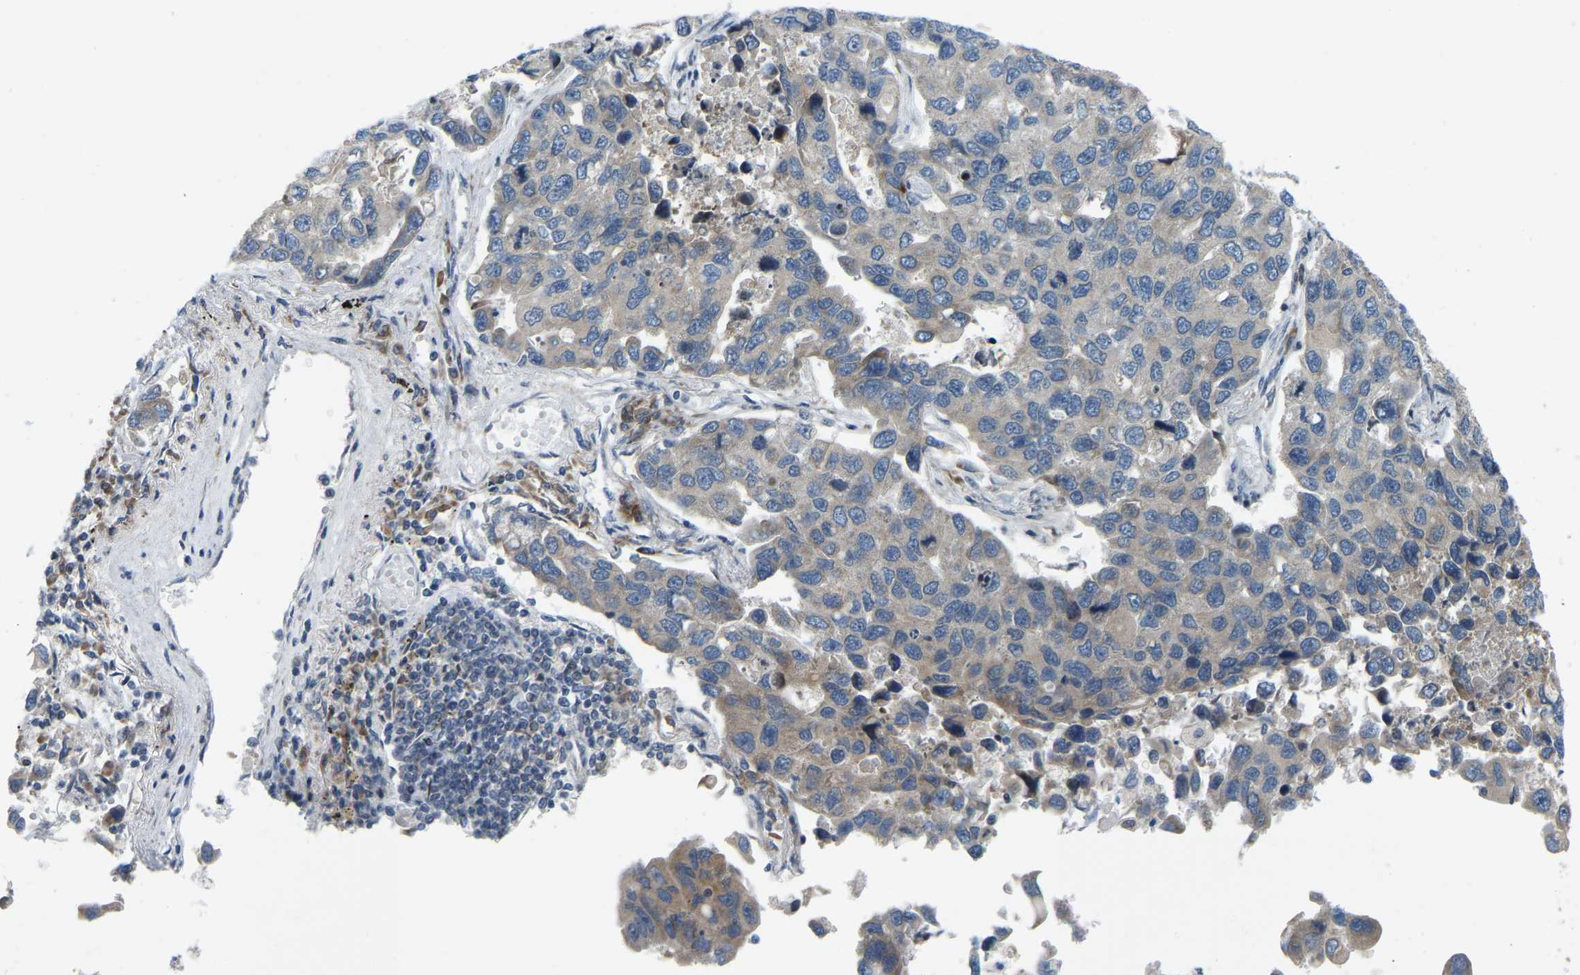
{"staining": {"intensity": "weak", "quantity": ">75%", "location": "cytoplasmic/membranous"}, "tissue": "lung cancer", "cell_type": "Tumor cells", "image_type": "cancer", "snomed": [{"axis": "morphology", "description": "Adenocarcinoma, NOS"}, {"axis": "topography", "description": "Lung"}], "caption": "Protein analysis of lung cancer tissue reveals weak cytoplasmic/membranous positivity in approximately >75% of tumor cells.", "gene": "PARL", "patient": {"sex": "male", "age": 64}}